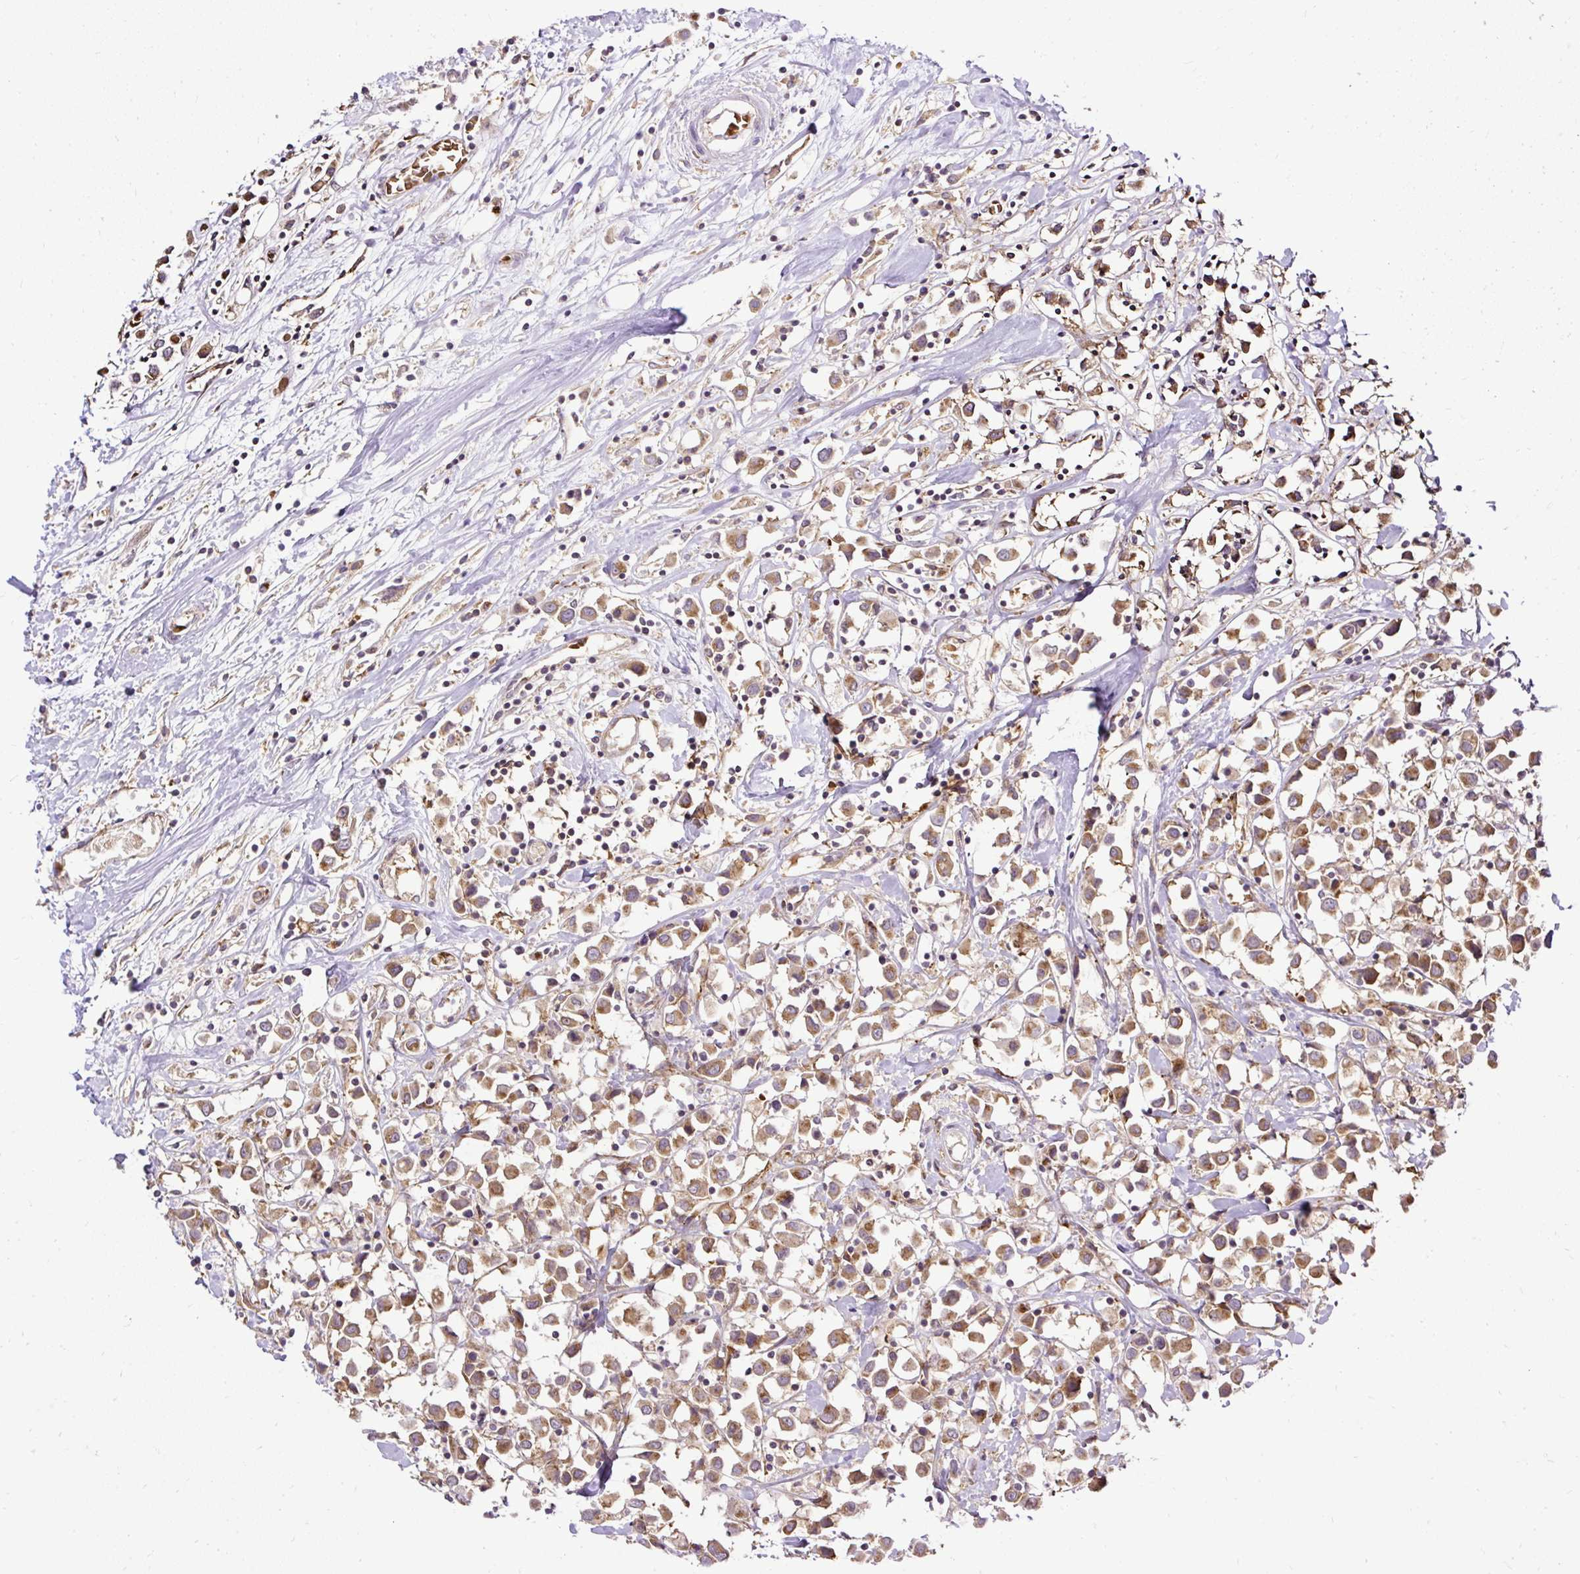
{"staining": {"intensity": "moderate", "quantity": ">75%", "location": "cytoplasmic/membranous"}, "tissue": "breast cancer", "cell_type": "Tumor cells", "image_type": "cancer", "snomed": [{"axis": "morphology", "description": "Duct carcinoma"}, {"axis": "topography", "description": "Breast"}], "caption": "Human intraductal carcinoma (breast) stained for a protein (brown) reveals moderate cytoplasmic/membranous positive positivity in approximately >75% of tumor cells.", "gene": "SMC4", "patient": {"sex": "female", "age": 61}}